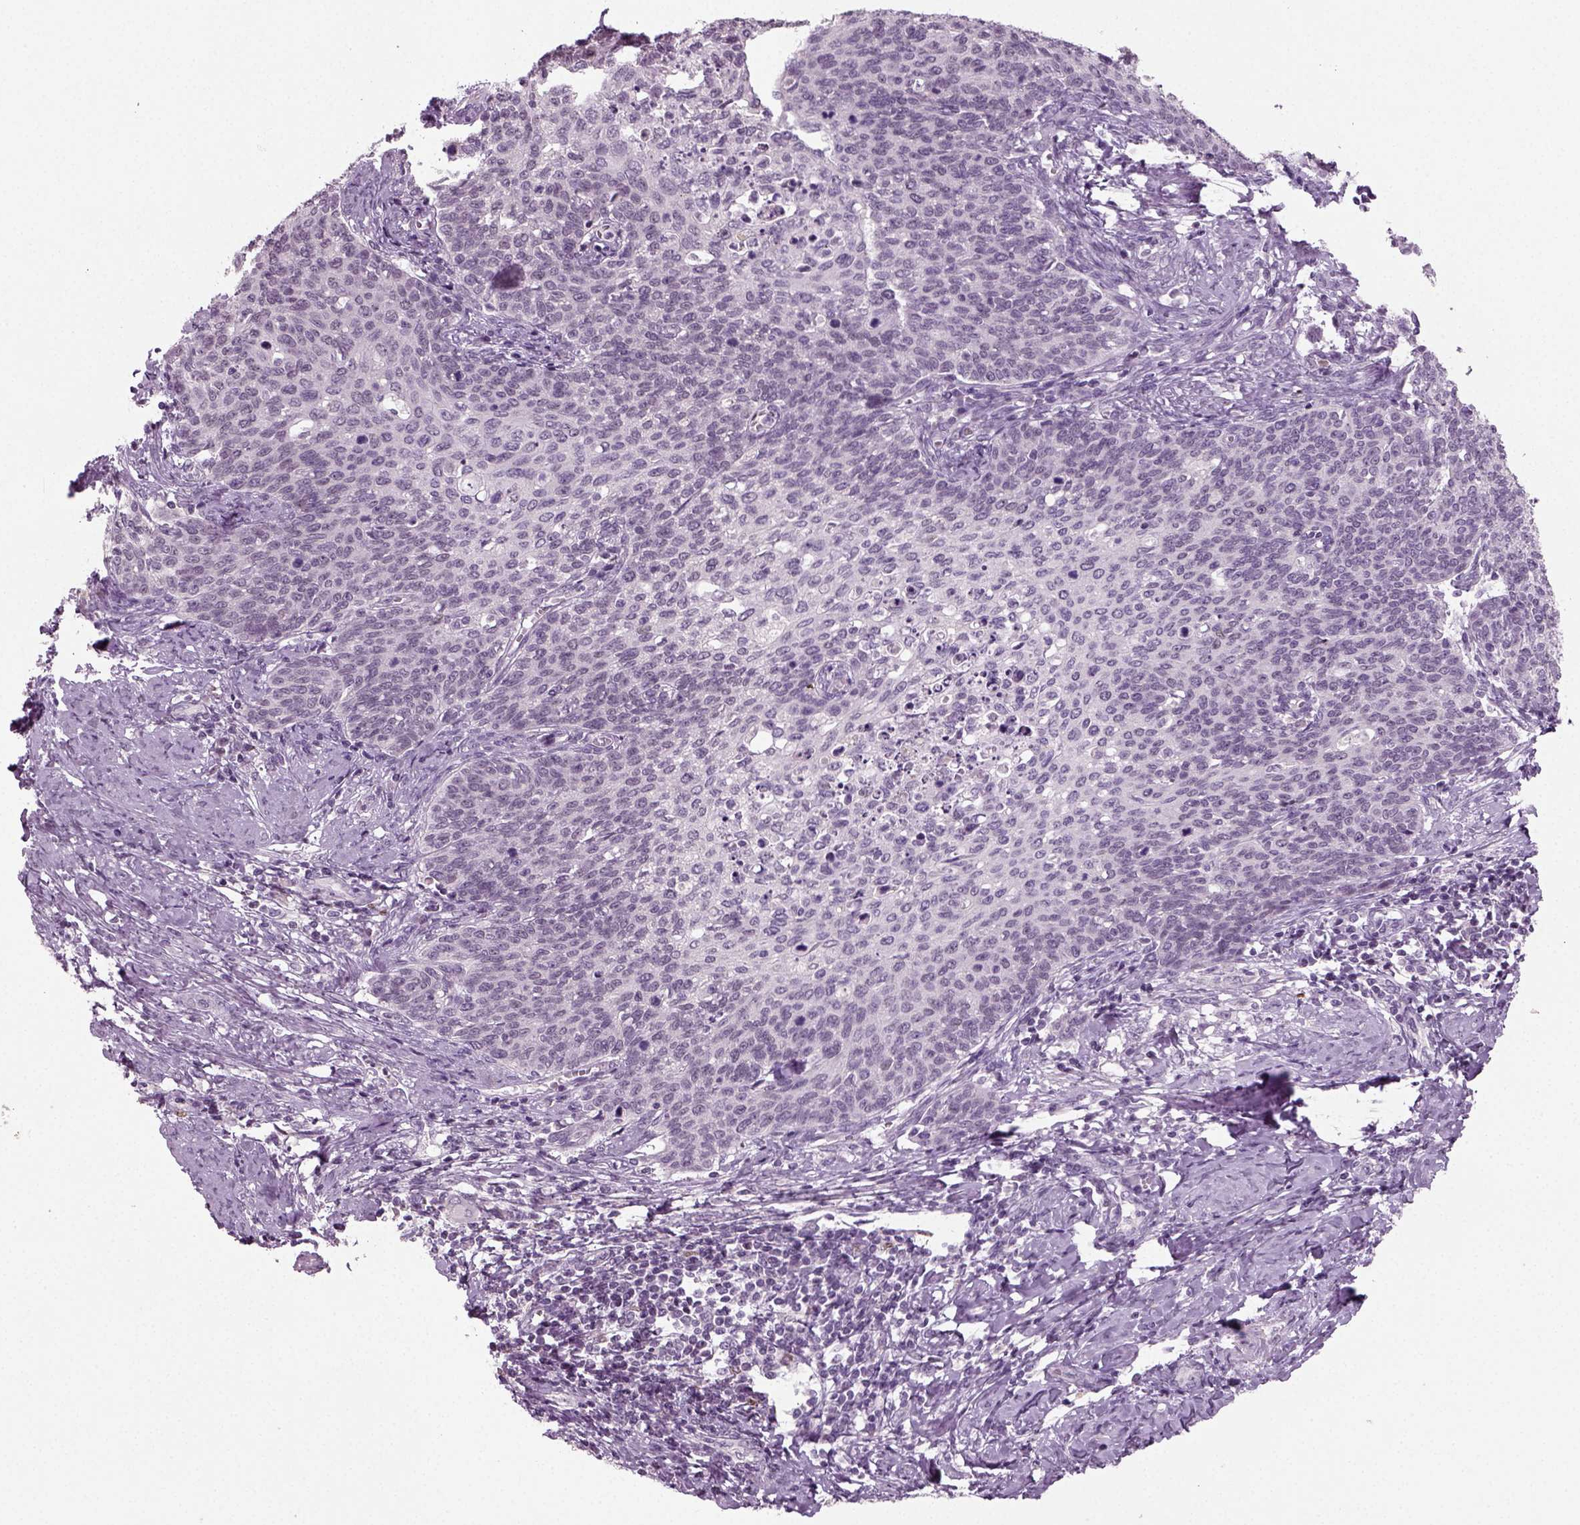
{"staining": {"intensity": "negative", "quantity": "none", "location": "none"}, "tissue": "cervical cancer", "cell_type": "Tumor cells", "image_type": "cancer", "snomed": [{"axis": "morphology", "description": "Normal tissue, NOS"}, {"axis": "morphology", "description": "Squamous cell carcinoma, NOS"}, {"axis": "topography", "description": "Cervix"}], "caption": "Tumor cells are negative for brown protein staining in cervical squamous cell carcinoma. The staining is performed using DAB brown chromogen with nuclei counter-stained in using hematoxylin.", "gene": "SYNGAP1", "patient": {"sex": "female", "age": 39}}